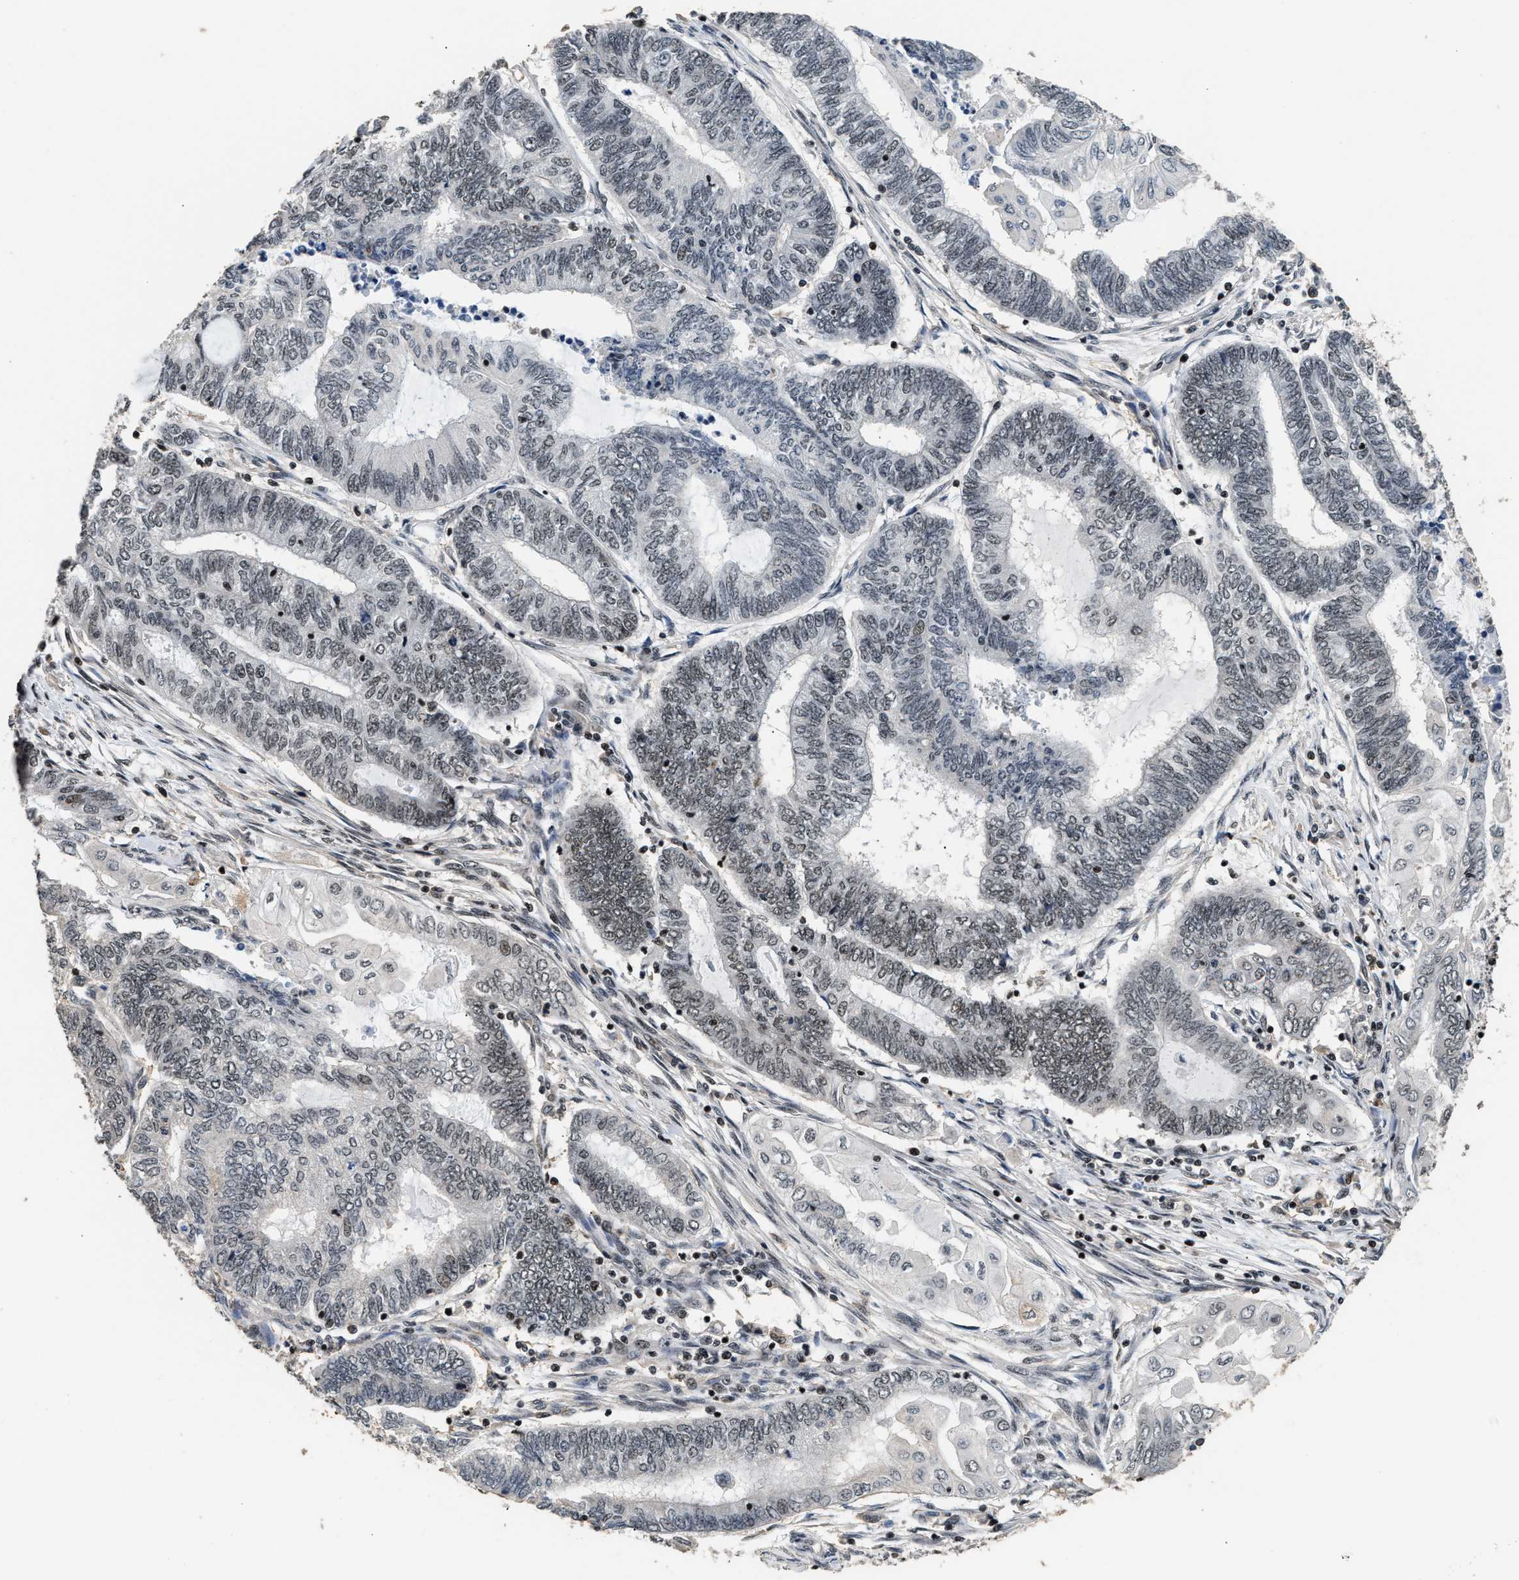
{"staining": {"intensity": "weak", "quantity": "25%-75%", "location": "nuclear"}, "tissue": "endometrial cancer", "cell_type": "Tumor cells", "image_type": "cancer", "snomed": [{"axis": "morphology", "description": "Adenocarcinoma, NOS"}, {"axis": "topography", "description": "Uterus"}, {"axis": "topography", "description": "Endometrium"}], "caption": "IHC histopathology image of human endometrial cancer (adenocarcinoma) stained for a protein (brown), which displays low levels of weak nuclear positivity in approximately 25%-75% of tumor cells.", "gene": "RAD21", "patient": {"sex": "female", "age": 70}}